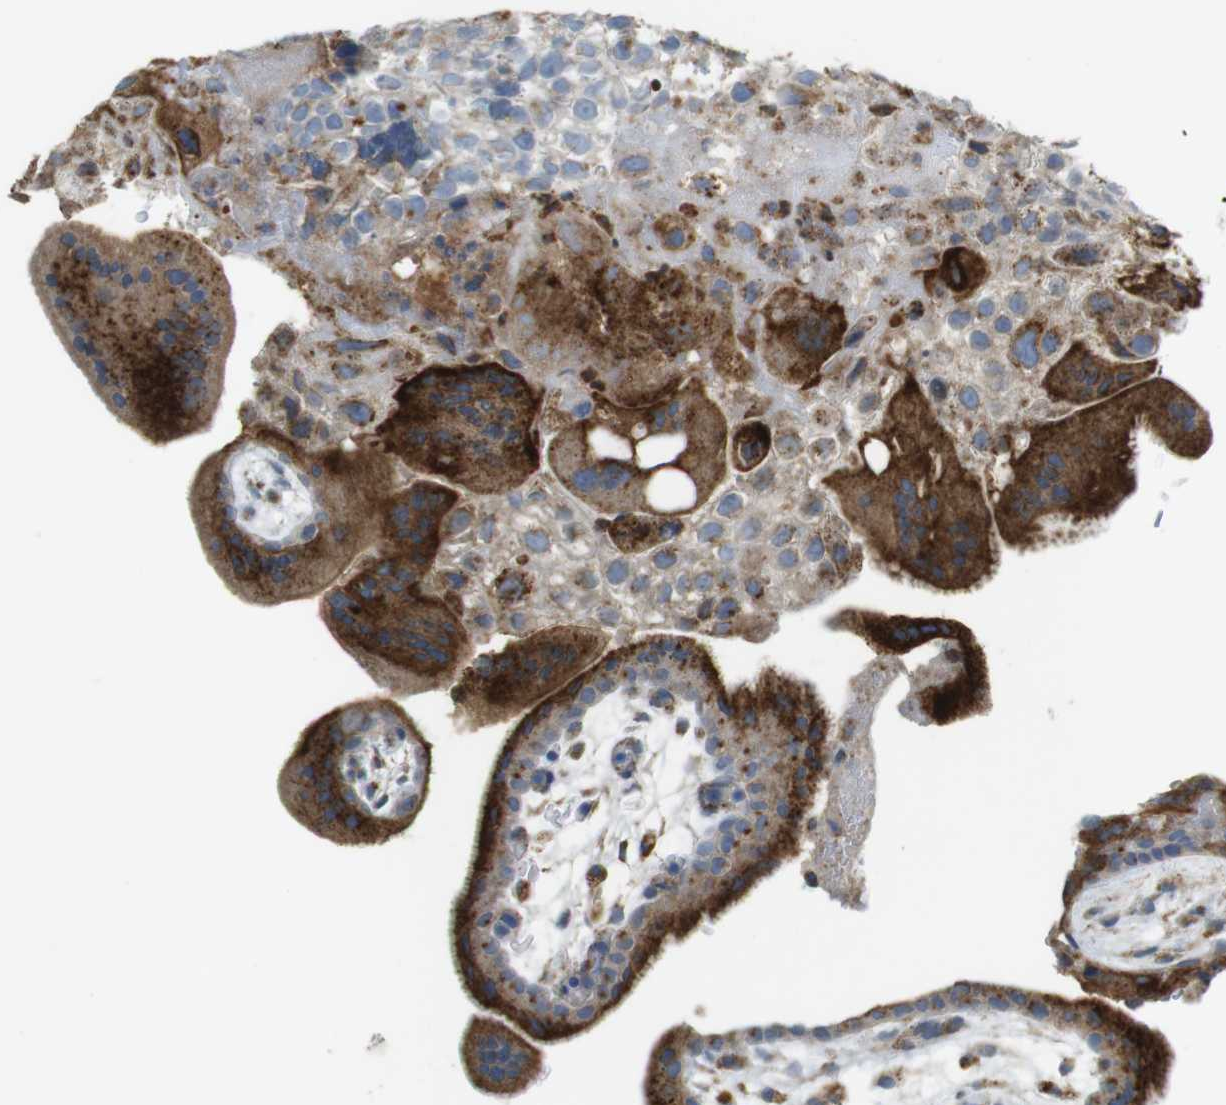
{"staining": {"intensity": "strong", "quantity": ">75%", "location": "cytoplasmic/membranous"}, "tissue": "placenta", "cell_type": "Trophoblastic cells", "image_type": "normal", "snomed": [{"axis": "morphology", "description": "Normal tissue, NOS"}, {"axis": "topography", "description": "Placenta"}], "caption": "Immunohistochemical staining of benign placenta reveals high levels of strong cytoplasmic/membranous staining in about >75% of trophoblastic cells.", "gene": "LAMP1", "patient": {"sex": "female", "age": 35}}